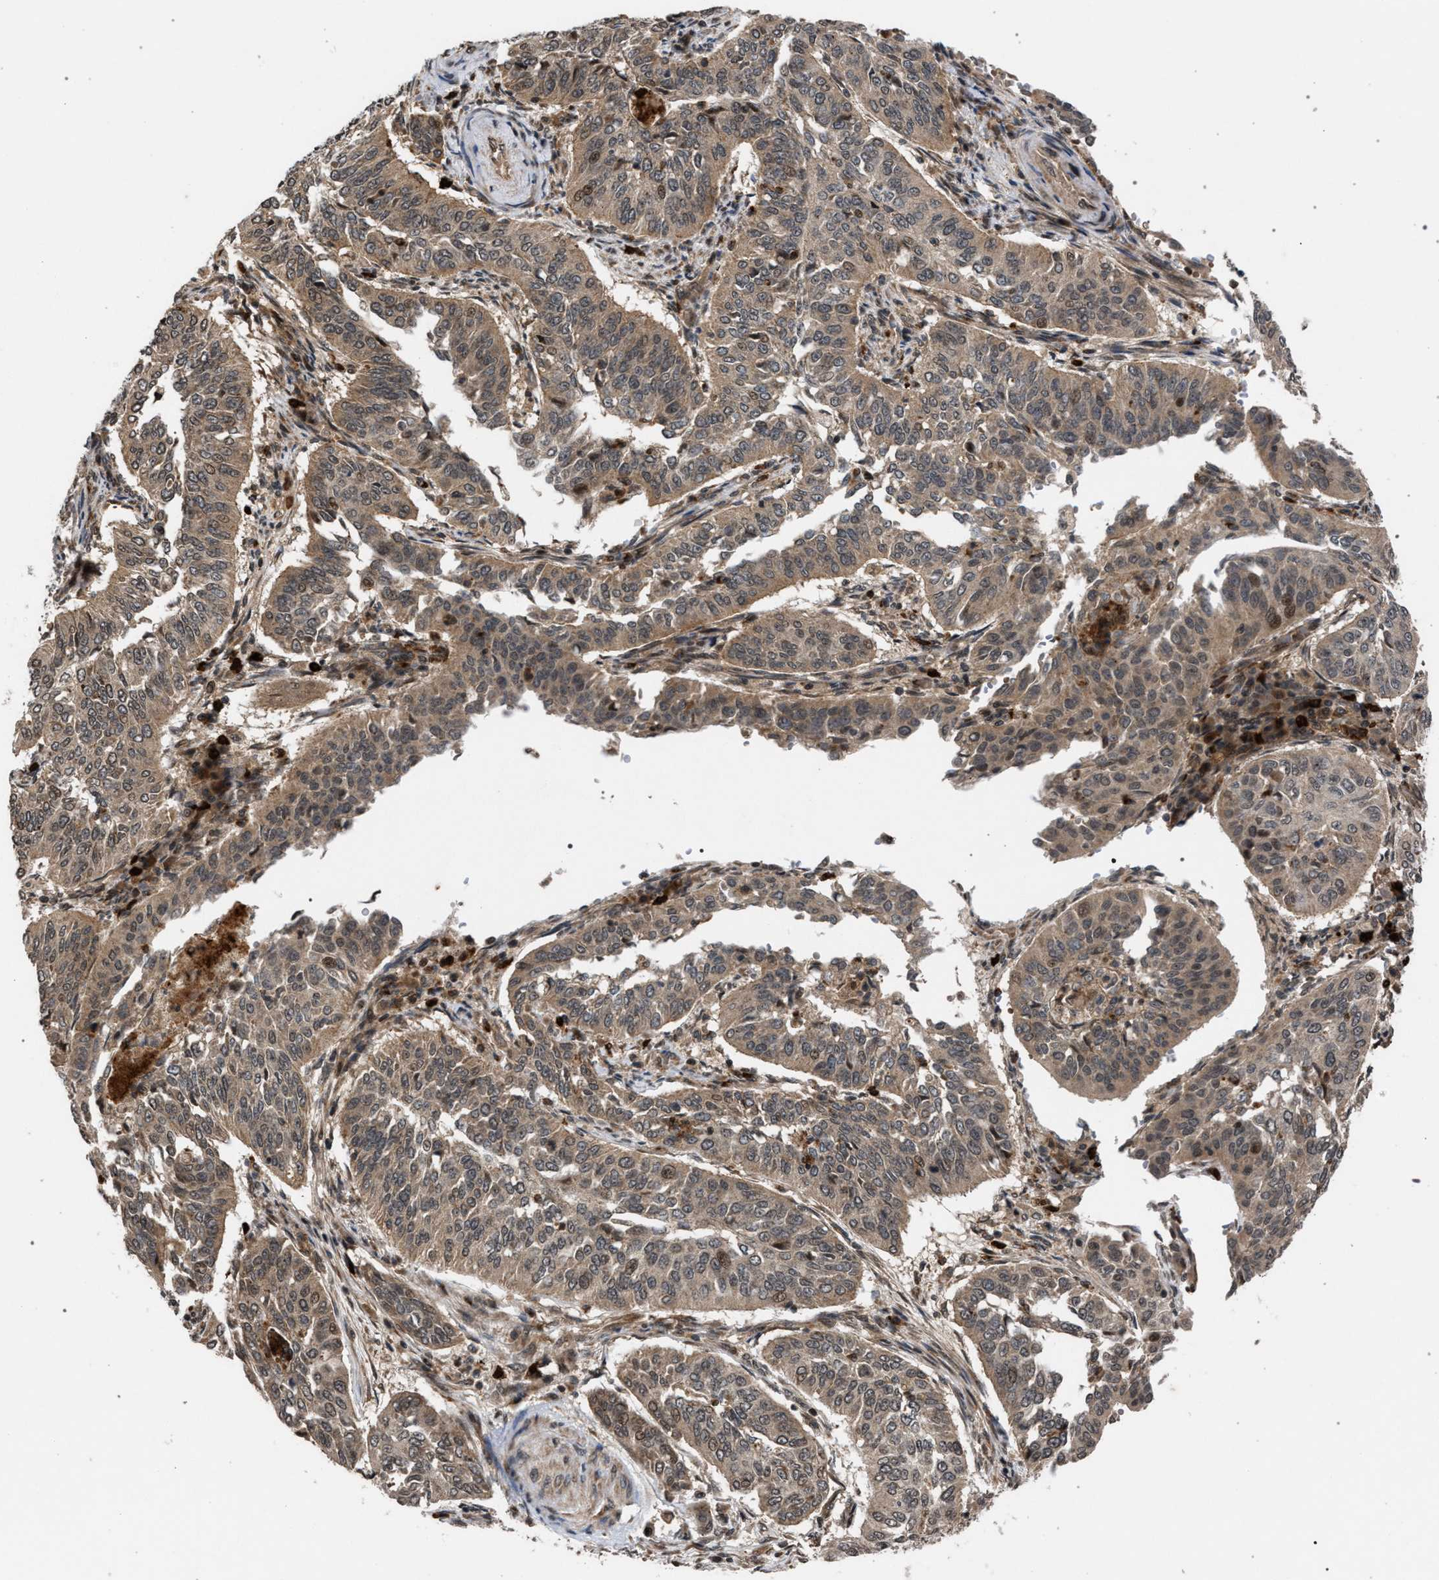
{"staining": {"intensity": "moderate", "quantity": ">75%", "location": "cytoplasmic/membranous"}, "tissue": "cervical cancer", "cell_type": "Tumor cells", "image_type": "cancer", "snomed": [{"axis": "morphology", "description": "Normal tissue, NOS"}, {"axis": "morphology", "description": "Squamous cell carcinoma, NOS"}, {"axis": "topography", "description": "Cervix"}], "caption": "Protein expression by immunohistochemistry demonstrates moderate cytoplasmic/membranous staining in approximately >75% of tumor cells in cervical cancer. (IHC, brightfield microscopy, high magnification).", "gene": "IRAK4", "patient": {"sex": "female", "age": 39}}